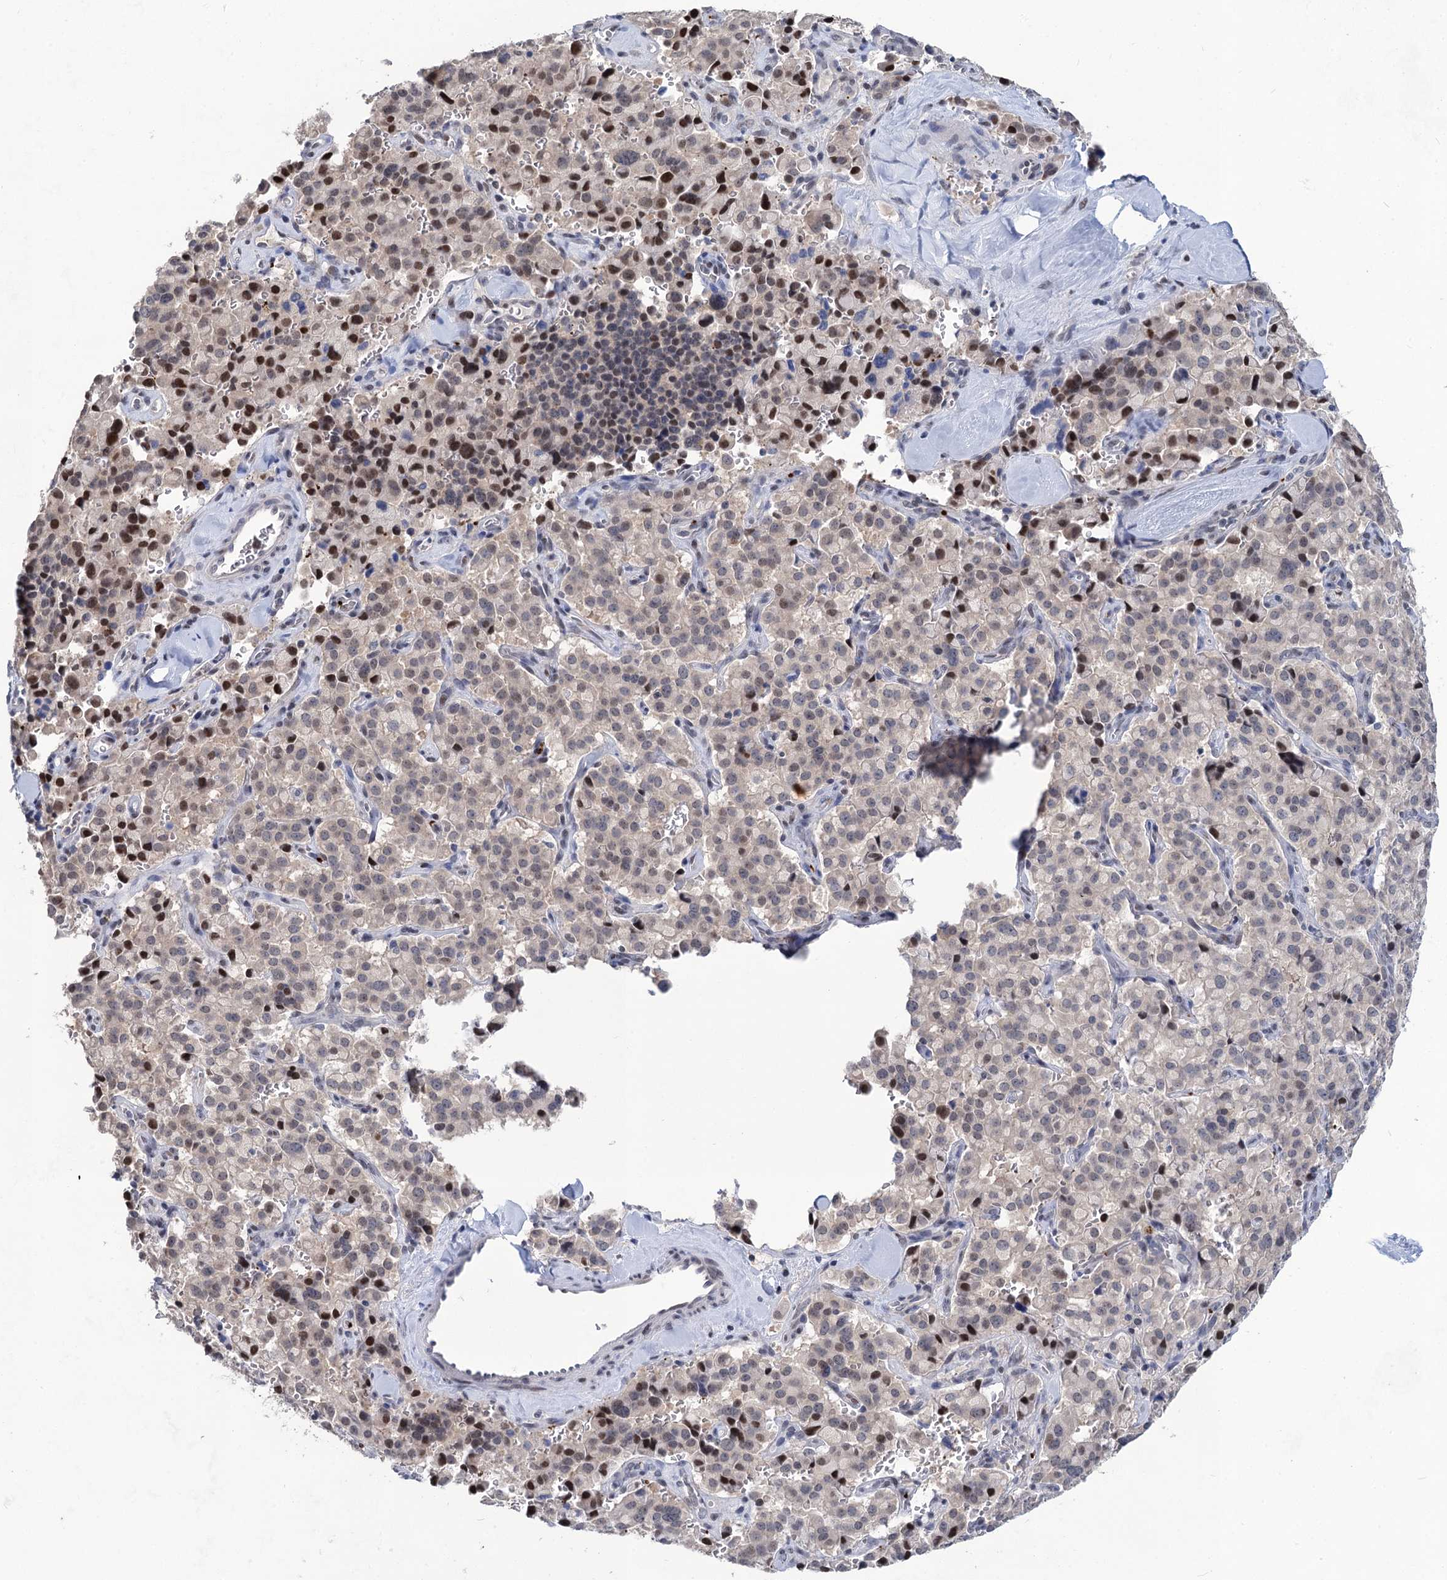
{"staining": {"intensity": "strong", "quantity": "<25%", "location": "nuclear"}, "tissue": "pancreatic cancer", "cell_type": "Tumor cells", "image_type": "cancer", "snomed": [{"axis": "morphology", "description": "Adenocarcinoma, NOS"}, {"axis": "topography", "description": "Pancreas"}], "caption": "Pancreatic cancer (adenocarcinoma) stained for a protein demonstrates strong nuclear positivity in tumor cells. (Brightfield microscopy of DAB IHC at high magnification).", "gene": "MON2", "patient": {"sex": "male", "age": 65}}